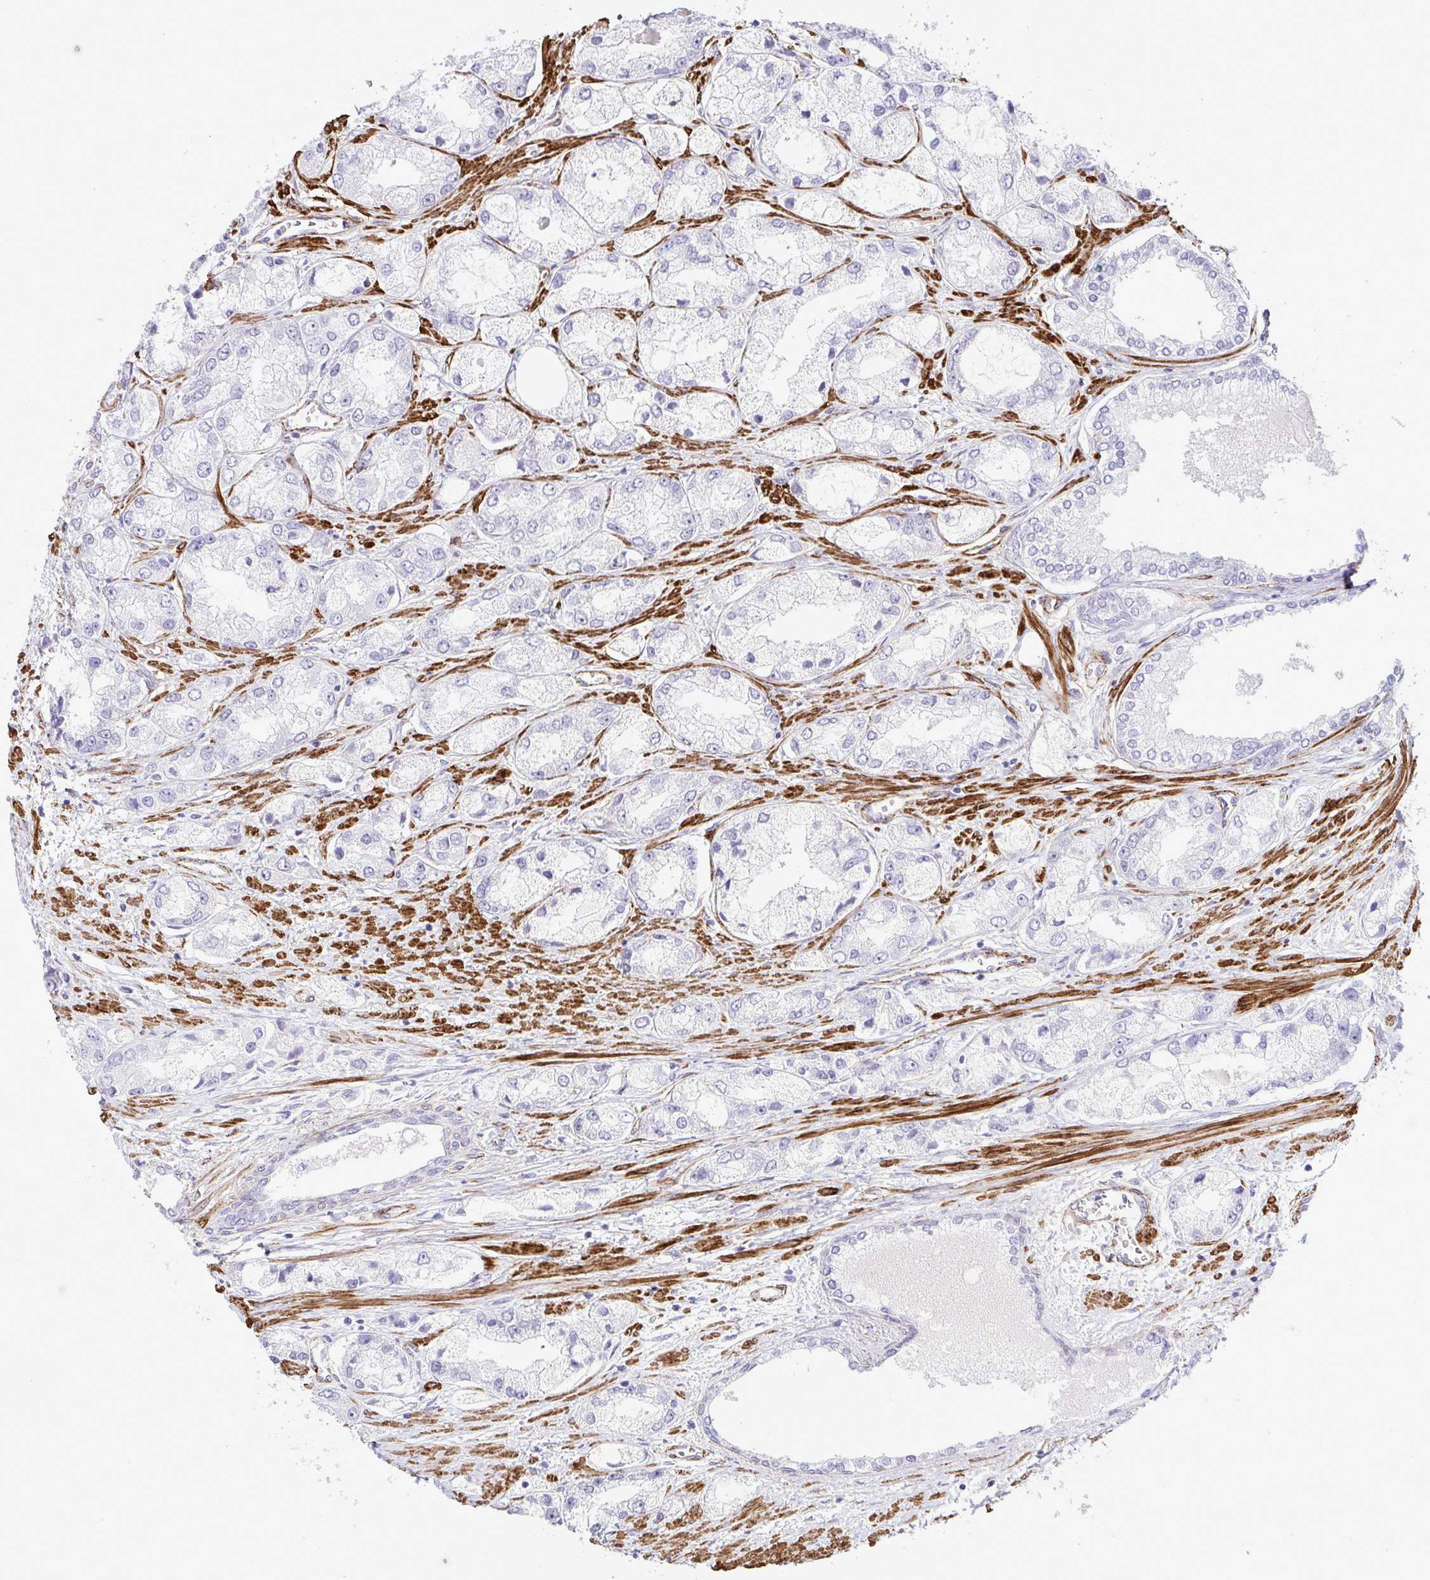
{"staining": {"intensity": "negative", "quantity": "none", "location": "none"}, "tissue": "prostate cancer", "cell_type": "Tumor cells", "image_type": "cancer", "snomed": [{"axis": "morphology", "description": "Adenocarcinoma, Low grade"}, {"axis": "topography", "description": "Prostate"}], "caption": "Immunohistochemistry photomicrograph of neoplastic tissue: human low-grade adenocarcinoma (prostate) stained with DAB shows no significant protein staining in tumor cells.", "gene": "SYNPO2L", "patient": {"sex": "male", "age": 69}}